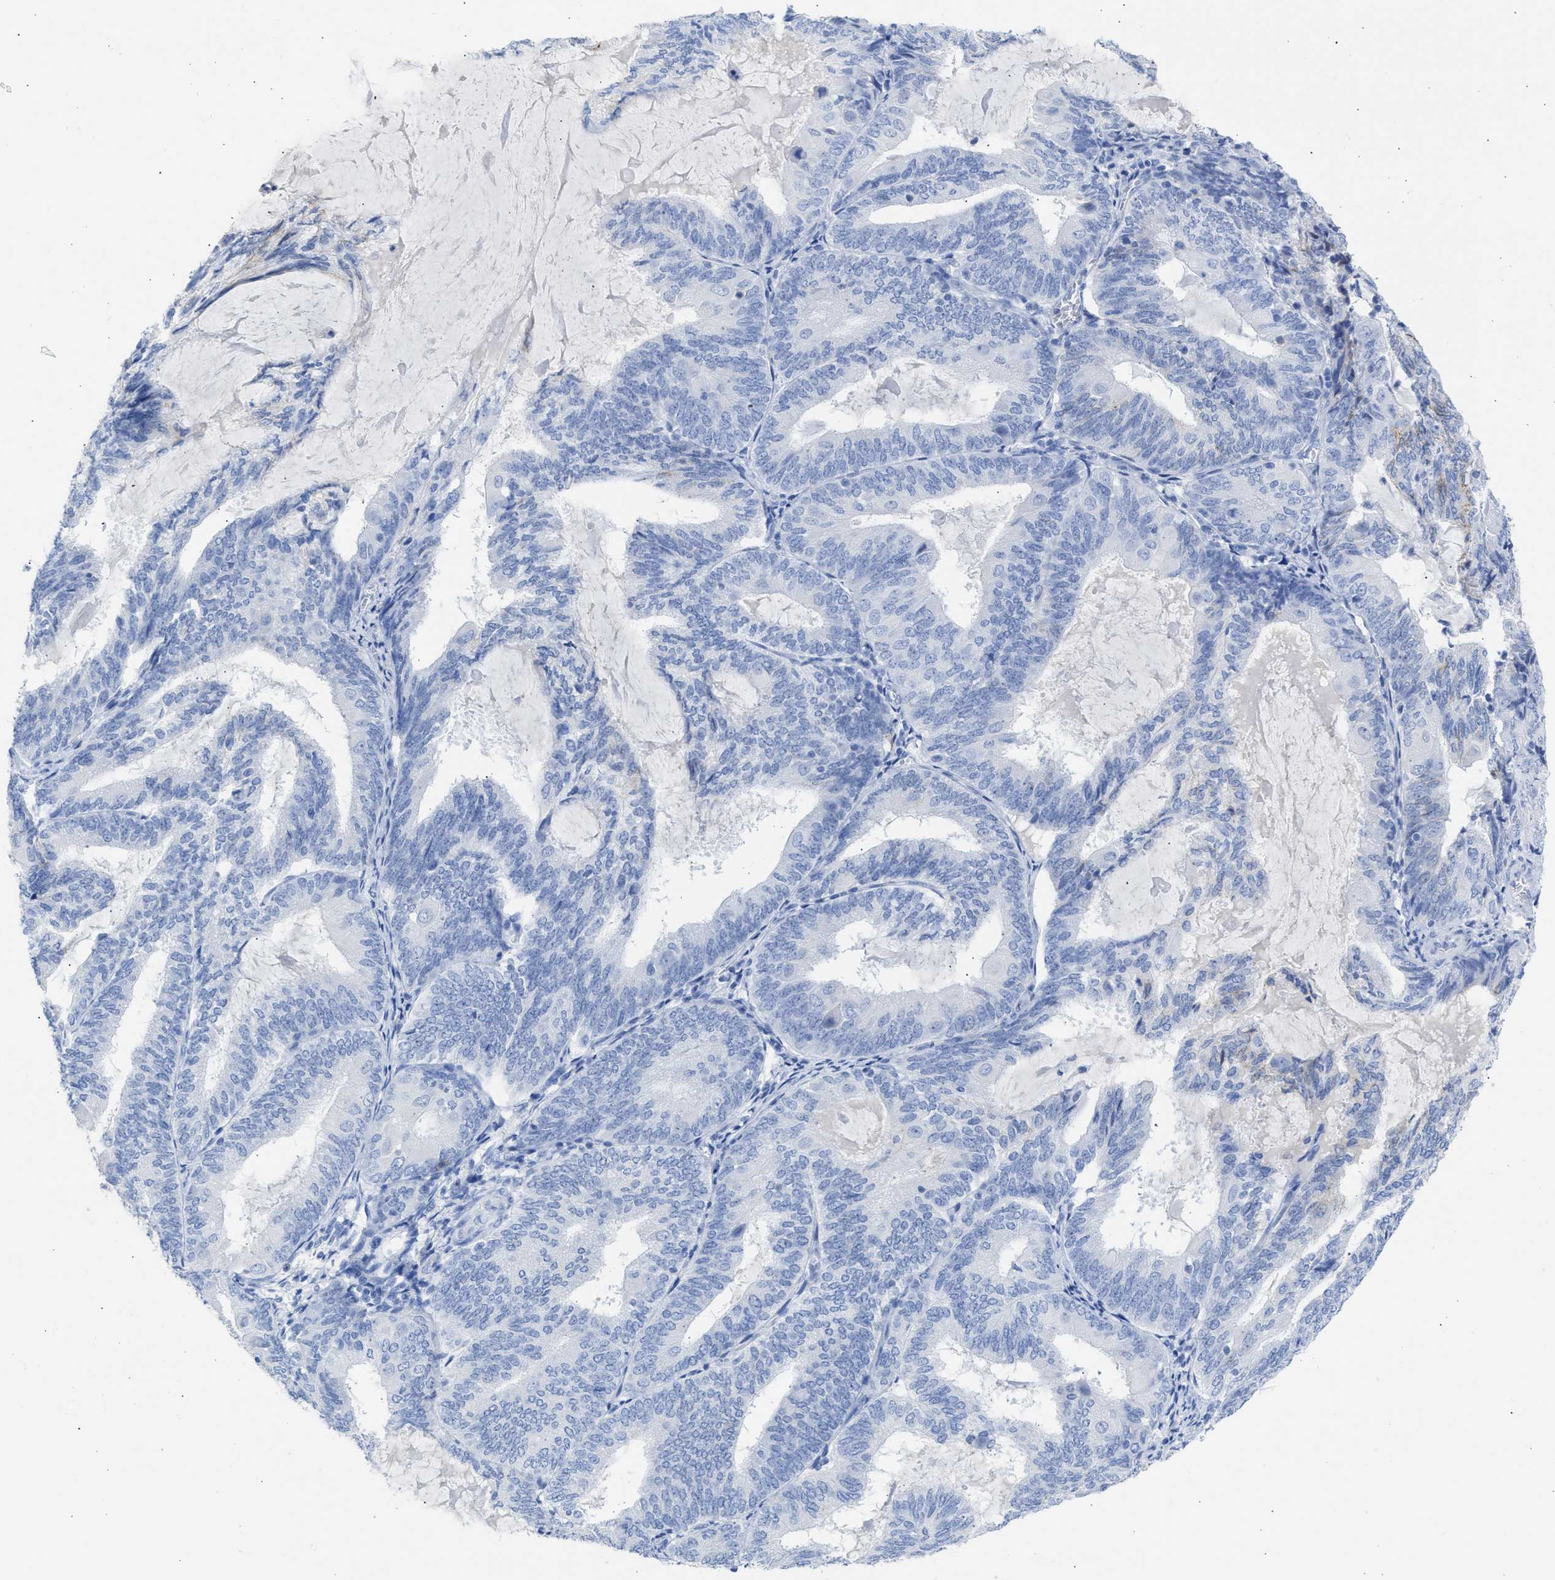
{"staining": {"intensity": "negative", "quantity": "none", "location": "none"}, "tissue": "endometrial cancer", "cell_type": "Tumor cells", "image_type": "cancer", "snomed": [{"axis": "morphology", "description": "Adenocarcinoma, NOS"}, {"axis": "topography", "description": "Endometrium"}], "caption": "Endometrial cancer was stained to show a protein in brown. There is no significant expression in tumor cells.", "gene": "NCAM1", "patient": {"sex": "female", "age": 81}}